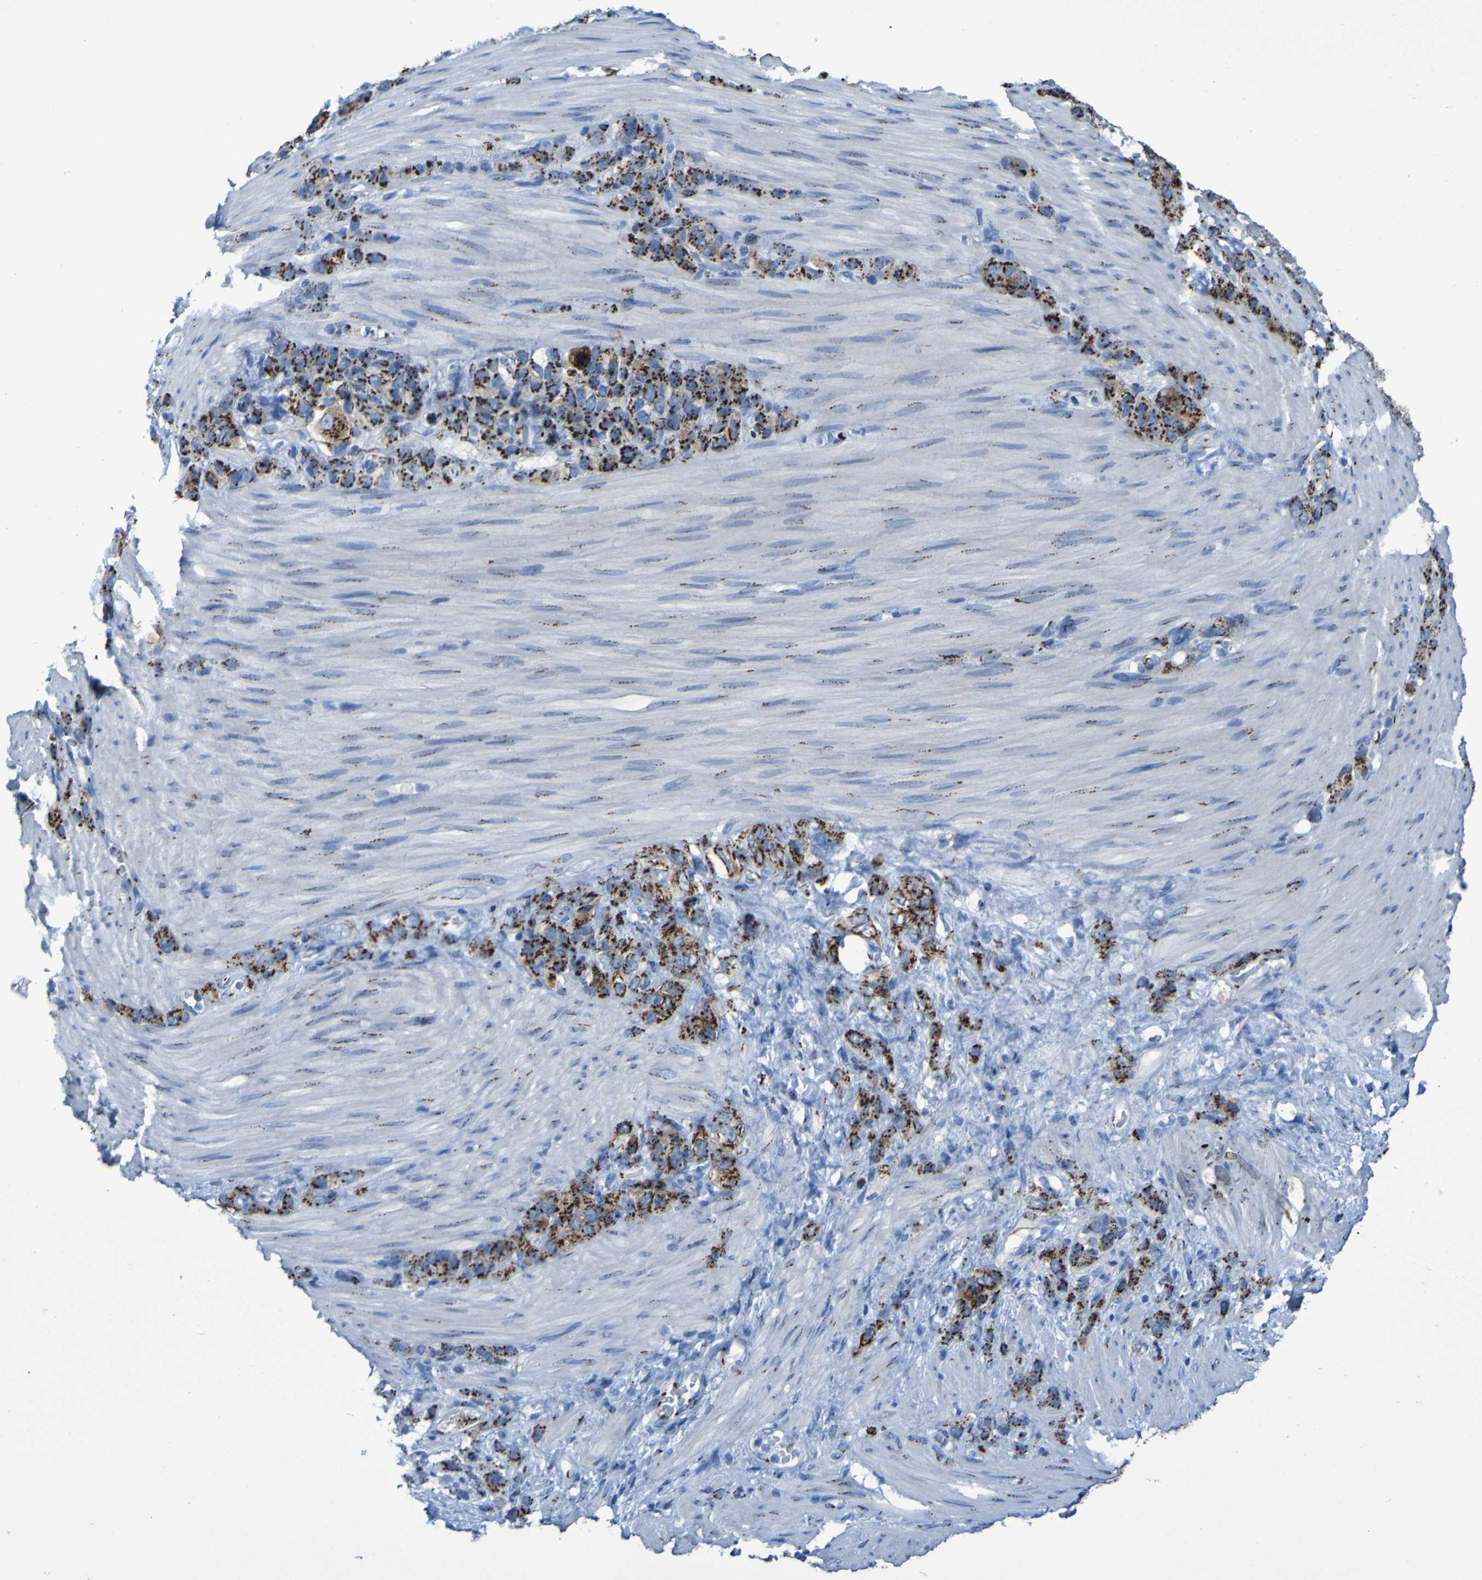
{"staining": {"intensity": "strong", "quantity": ">75%", "location": "cytoplasmic/membranous"}, "tissue": "stomach cancer", "cell_type": "Tumor cells", "image_type": "cancer", "snomed": [{"axis": "morphology", "description": "Adenocarcinoma, NOS"}, {"axis": "morphology", "description": "Adenocarcinoma, High grade"}, {"axis": "topography", "description": "Stomach, upper"}, {"axis": "topography", "description": "Stomach, lower"}], "caption": "Brown immunohistochemical staining in human stomach cancer demonstrates strong cytoplasmic/membranous staining in about >75% of tumor cells. (DAB IHC with brightfield microscopy, high magnification).", "gene": "GOLM1", "patient": {"sex": "female", "age": 65}}